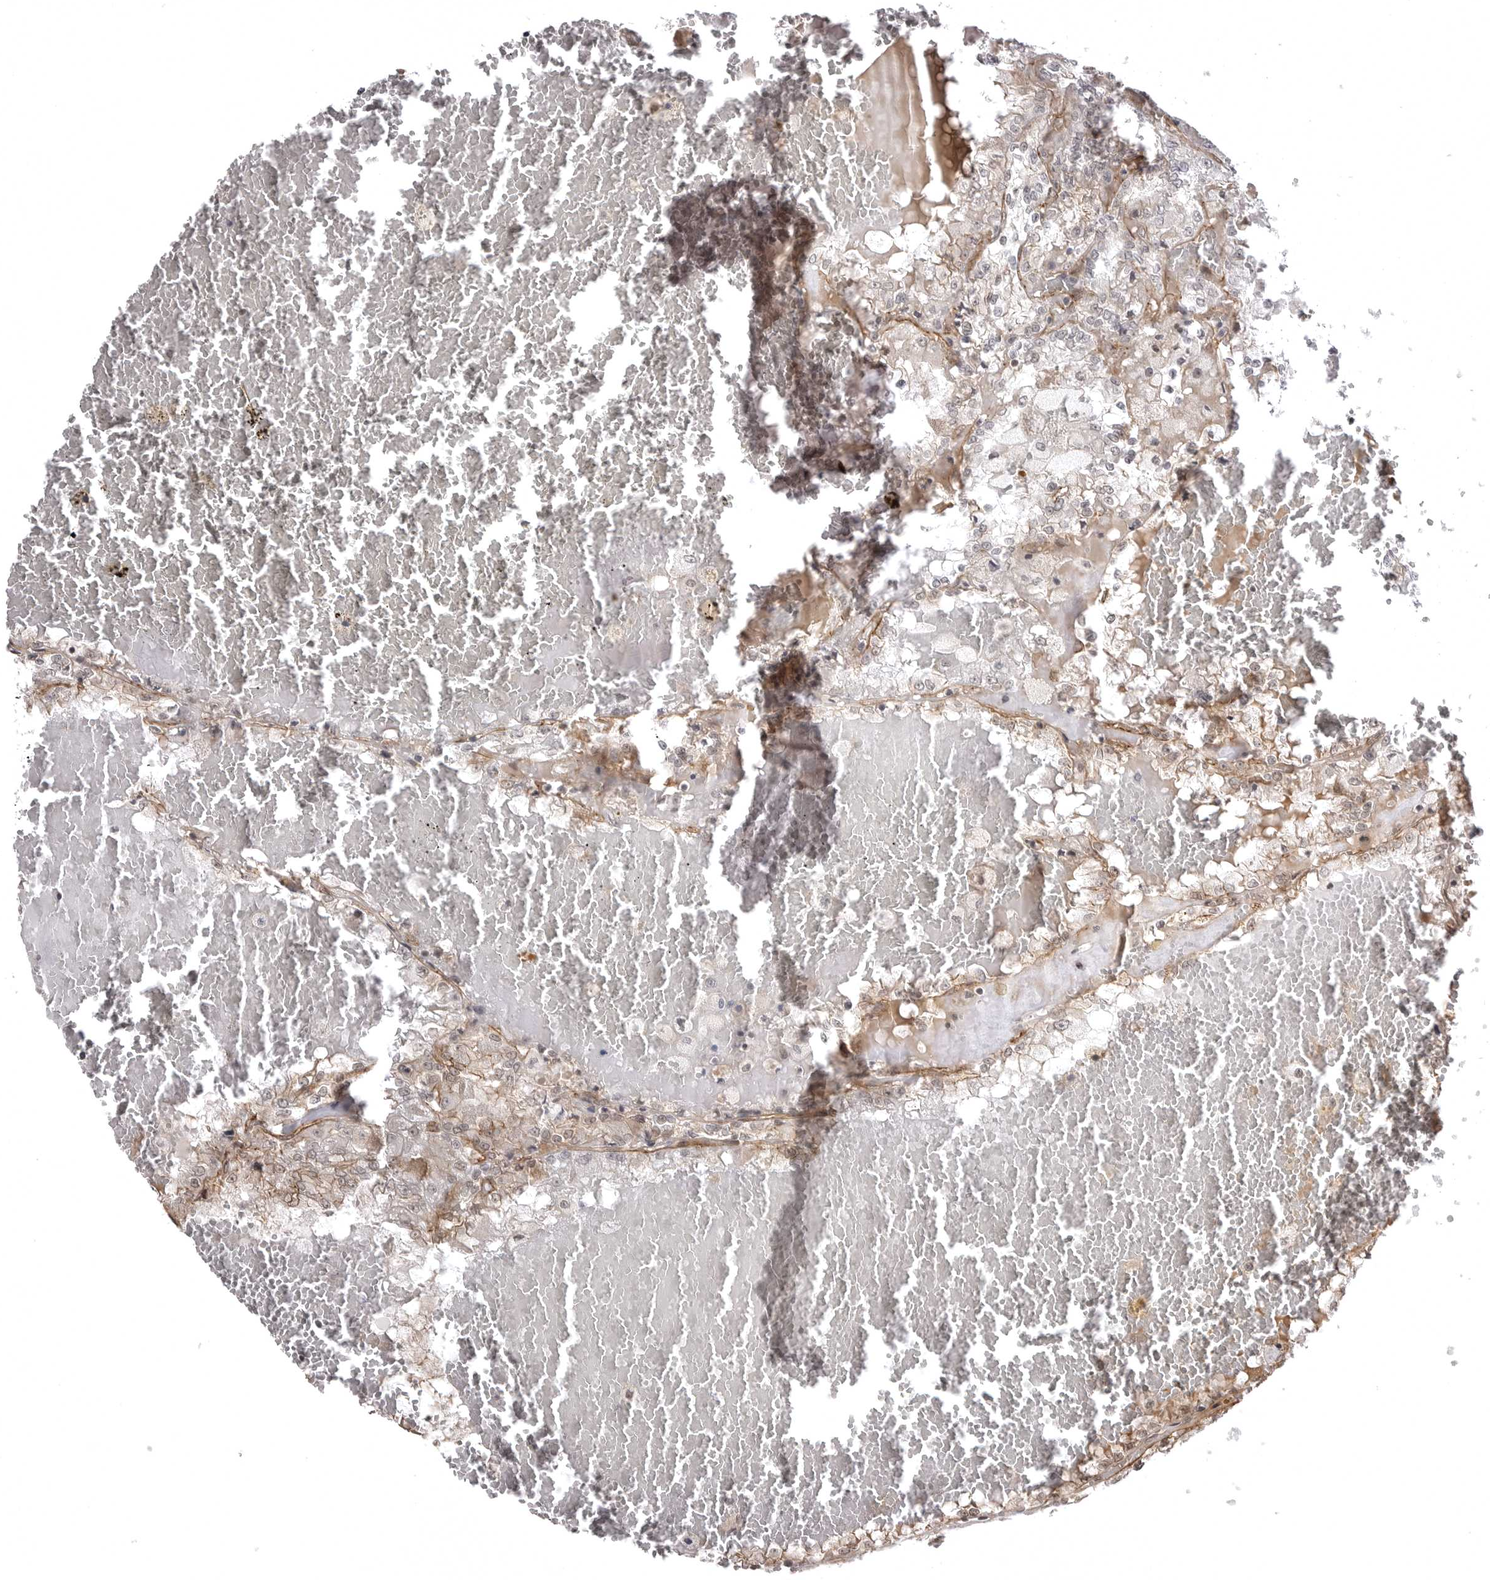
{"staining": {"intensity": "weak", "quantity": "<25%", "location": "cytoplasmic/membranous,nuclear"}, "tissue": "renal cancer", "cell_type": "Tumor cells", "image_type": "cancer", "snomed": [{"axis": "morphology", "description": "Adenocarcinoma, NOS"}, {"axis": "topography", "description": "Kidney"}], "caption": "This micrograph is of renal cancer stained with IHC to label a protein in brown with the nuclei are counter-stained blue. There is no staining in tumor cells. Nuclei are stained in blue.", "gene": "SORBS1", "patient": {"sex": "female", "age": 56}}